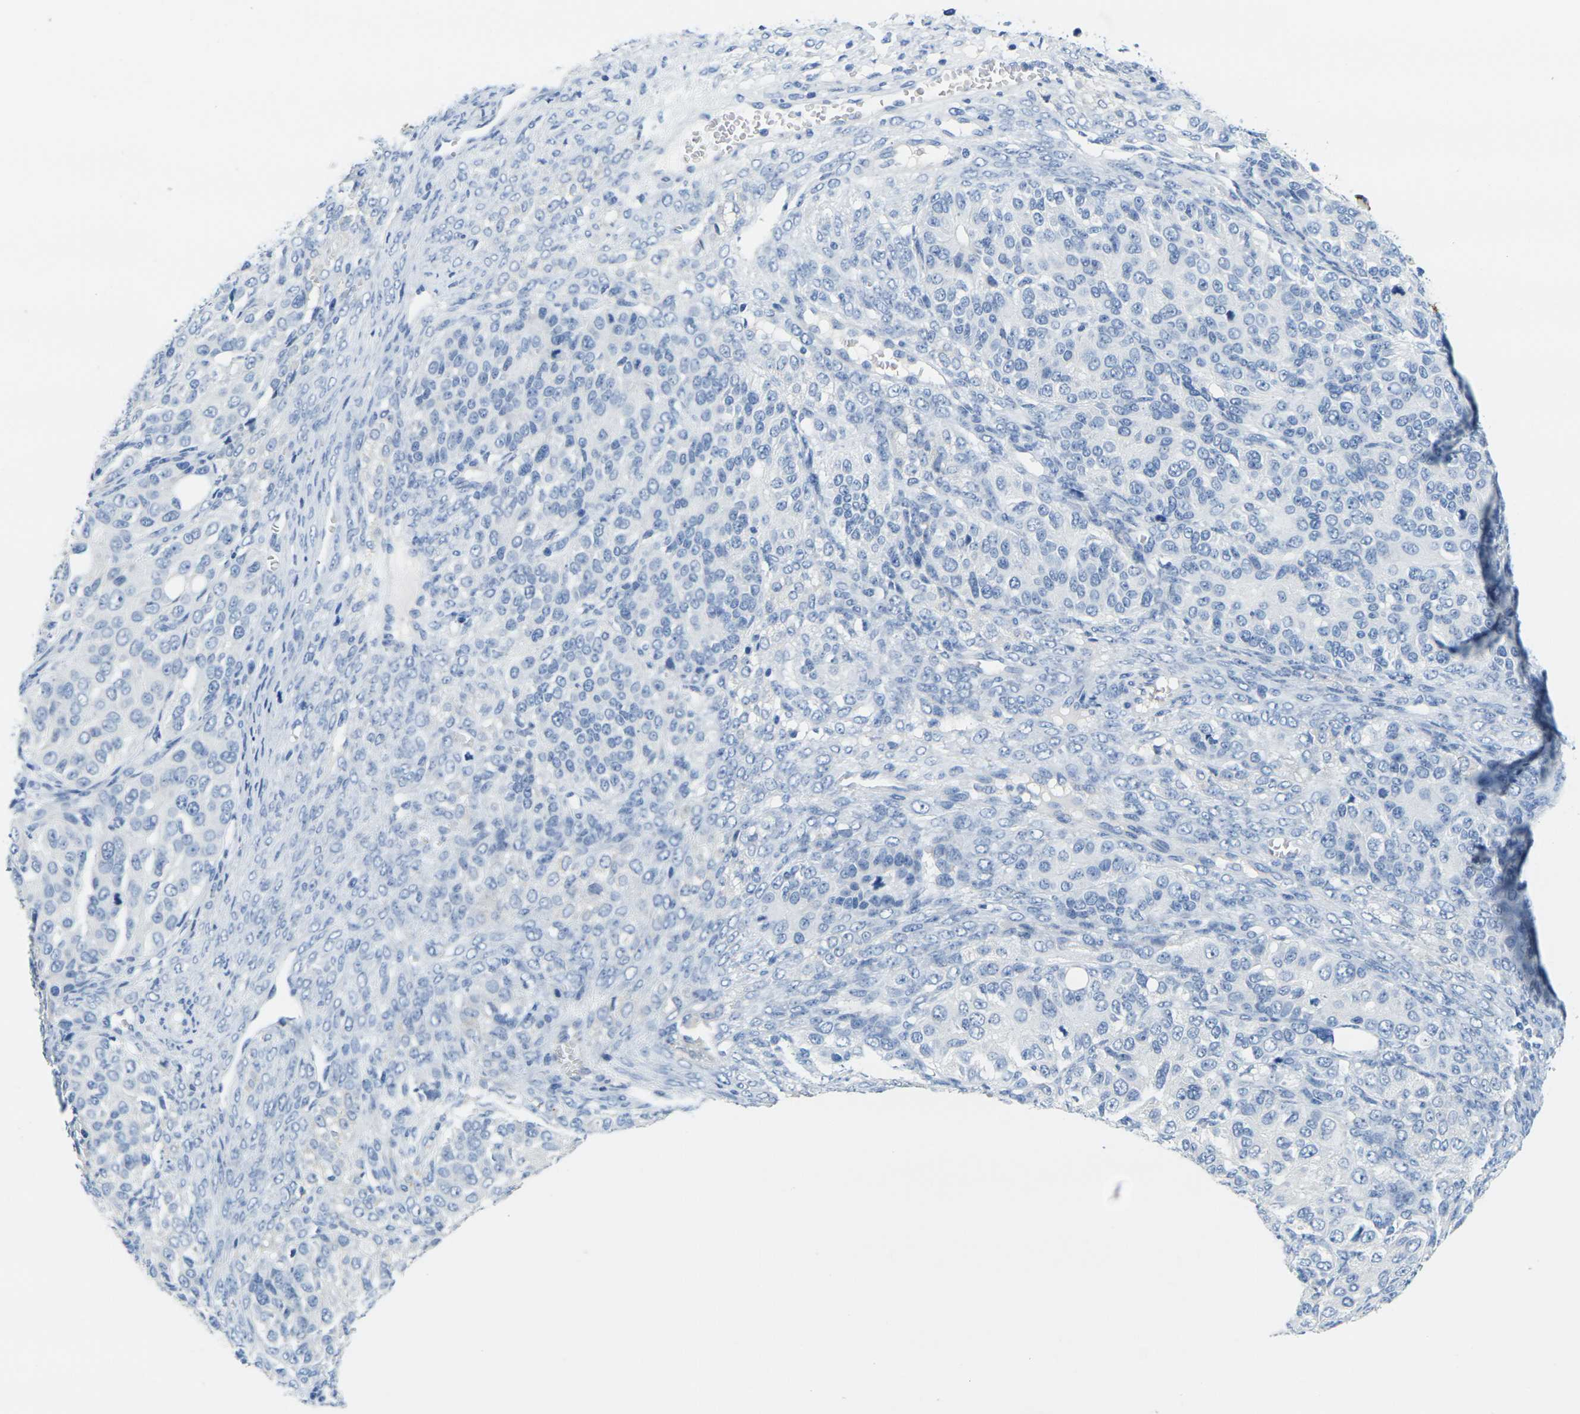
{"staining": {"intensity": "negative", "quantity": "none", "location": "none"}, "tissue": "ovarian cancer", "cell_type": "Tumor cells", "image_type": "cancer", "snomed": [{"axis": "morphology", "description": "Carcinoma, endometroid"}, {"axis": "topography", "description": "Ovary"}], "caption": "Ovarian cancer (endometroid carcinoma) was stained to show a protein in brown. There is no significant positivity in tumor cells.", "gene": "FAM3D", "patient": {"sex": "female", "age": 51}}